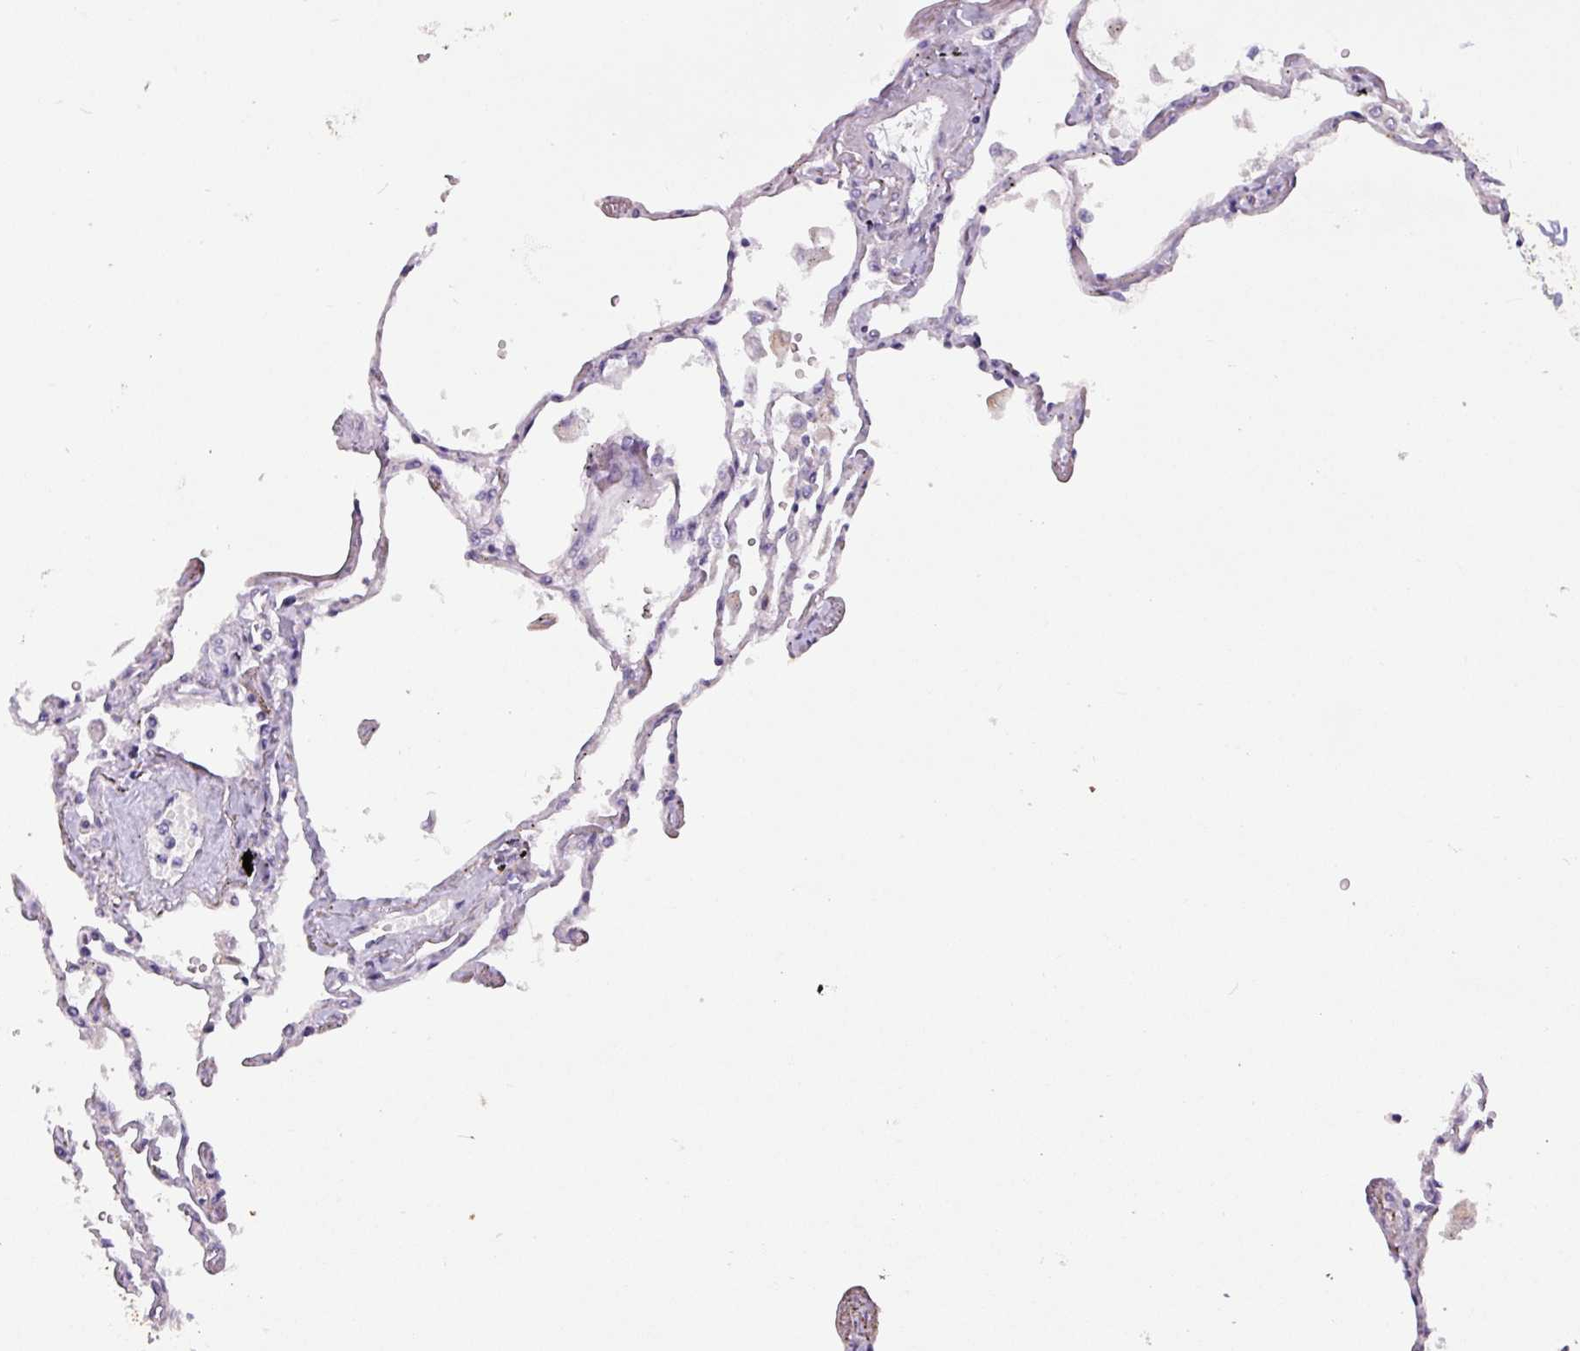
{"staining": {"intensity": "negative", "quantity": "none", "location": "none"}, "tissue": "lung", "cell_type": "Alveolar cells", "image_type": "normal", "snomed": [{"axis": "morphology", "description": "Normal tissue, NOS"}, {"axis": "topography", "description": "Lung"}], "caption": "Human lung stained for a protein using immunohistochemistry (IHC) exhibits no expression in alveolar cells.", "gene": "CAMK1", "patient": {"sex": "female", "age": 67}}